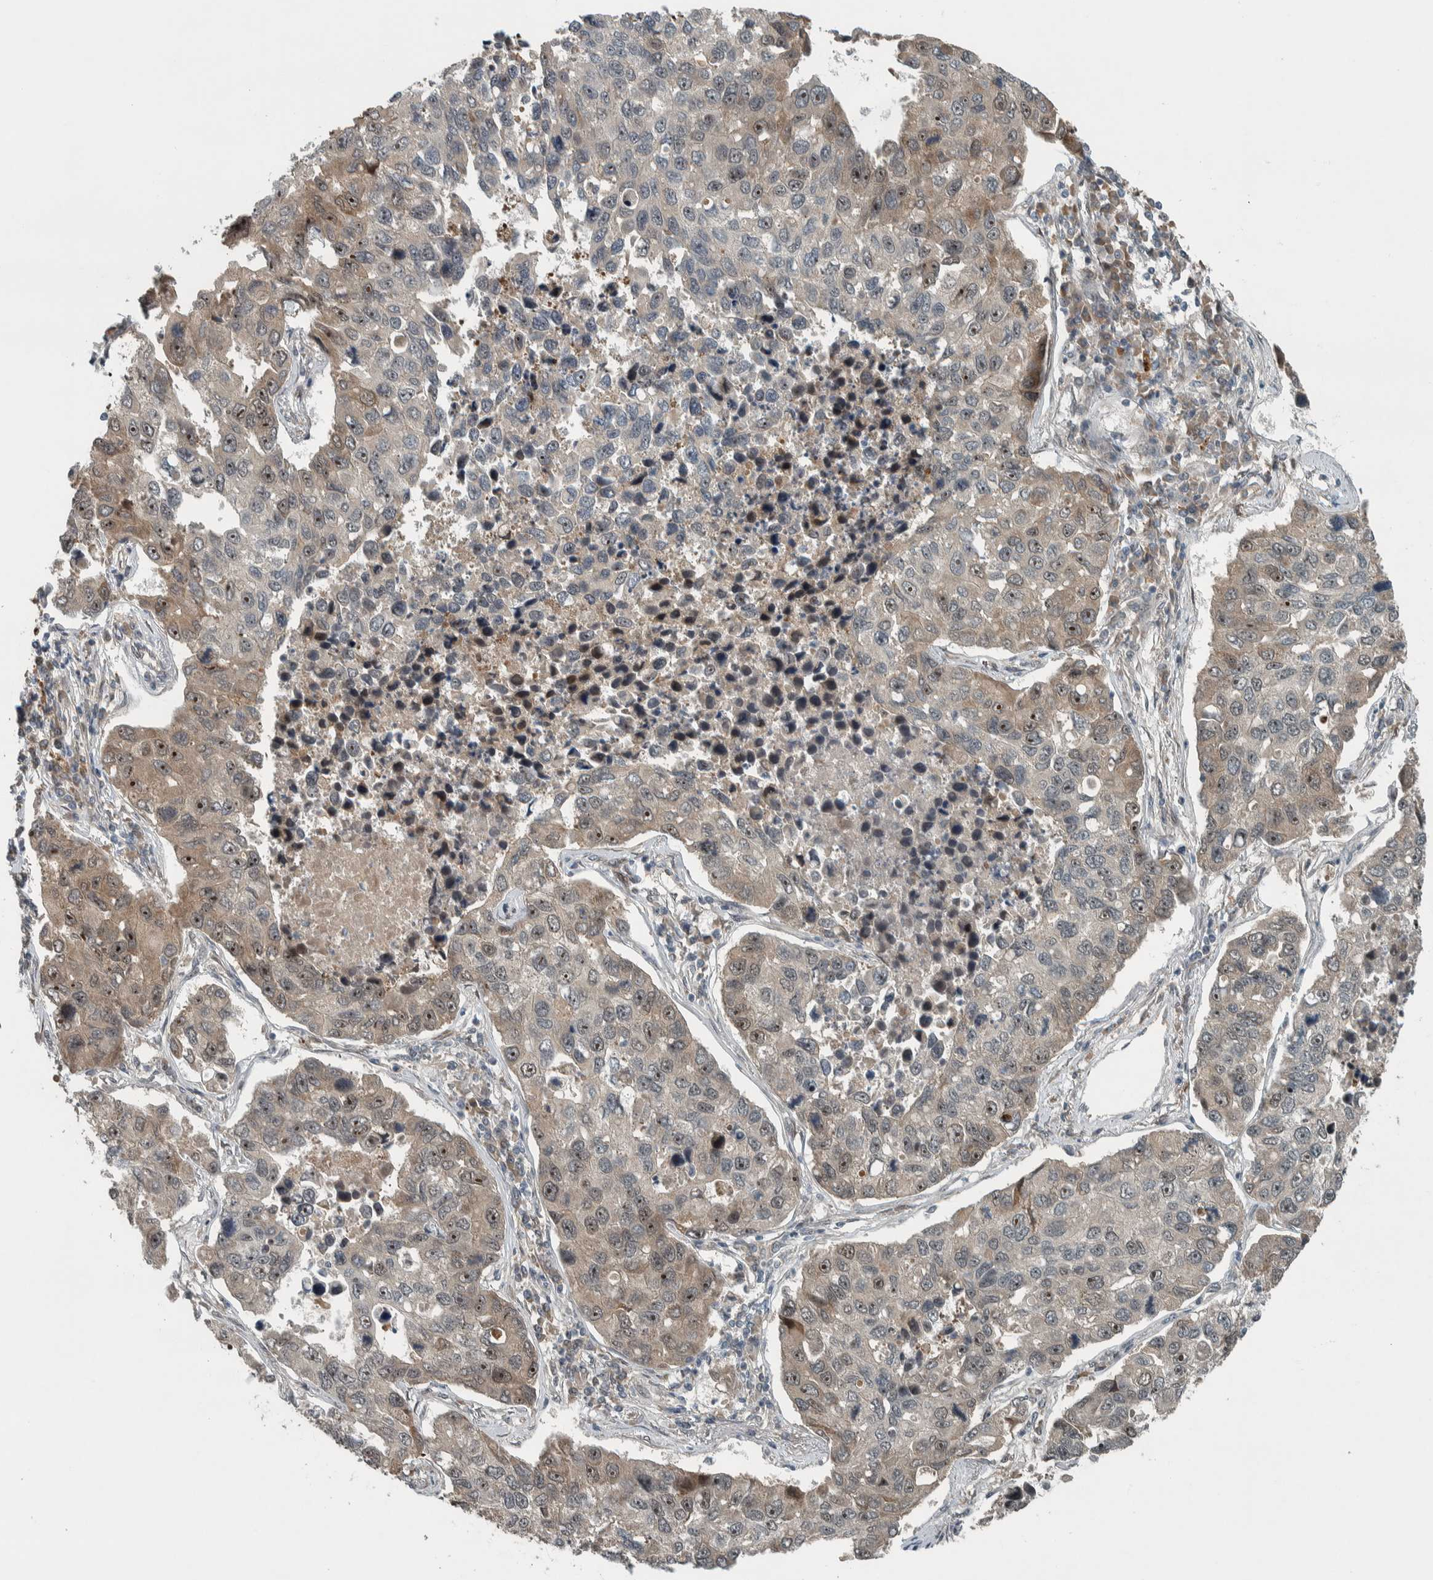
{"staining": {"intensity": "moderate", "quantity": "25%-75%", "location": "cytoplasmic/membranous,nuclear"}, "tissue": "lung cancer", "cell_type": "Tumor cells", "image_type": "cancer", "snomed": [{"axis": "morphology", "description": "Adenocarcinoma, NOS"}, {"axis": "topography", "description": "Lung"}], "caption": "Immunohistochemistry histopathology image of neoplastic tissue: human lung cancer (adenocarcinoma) stained using immunohistochemistry reveals medium levels of moderate protein expression localized specifically in the cytoplasmic/membranous and nuclear of tumor cells, appearing as a cytoplasmic/membranous and nuclear brown color.", "gene": "XPO5", "patient": {"sex": "male", "age": 64}}